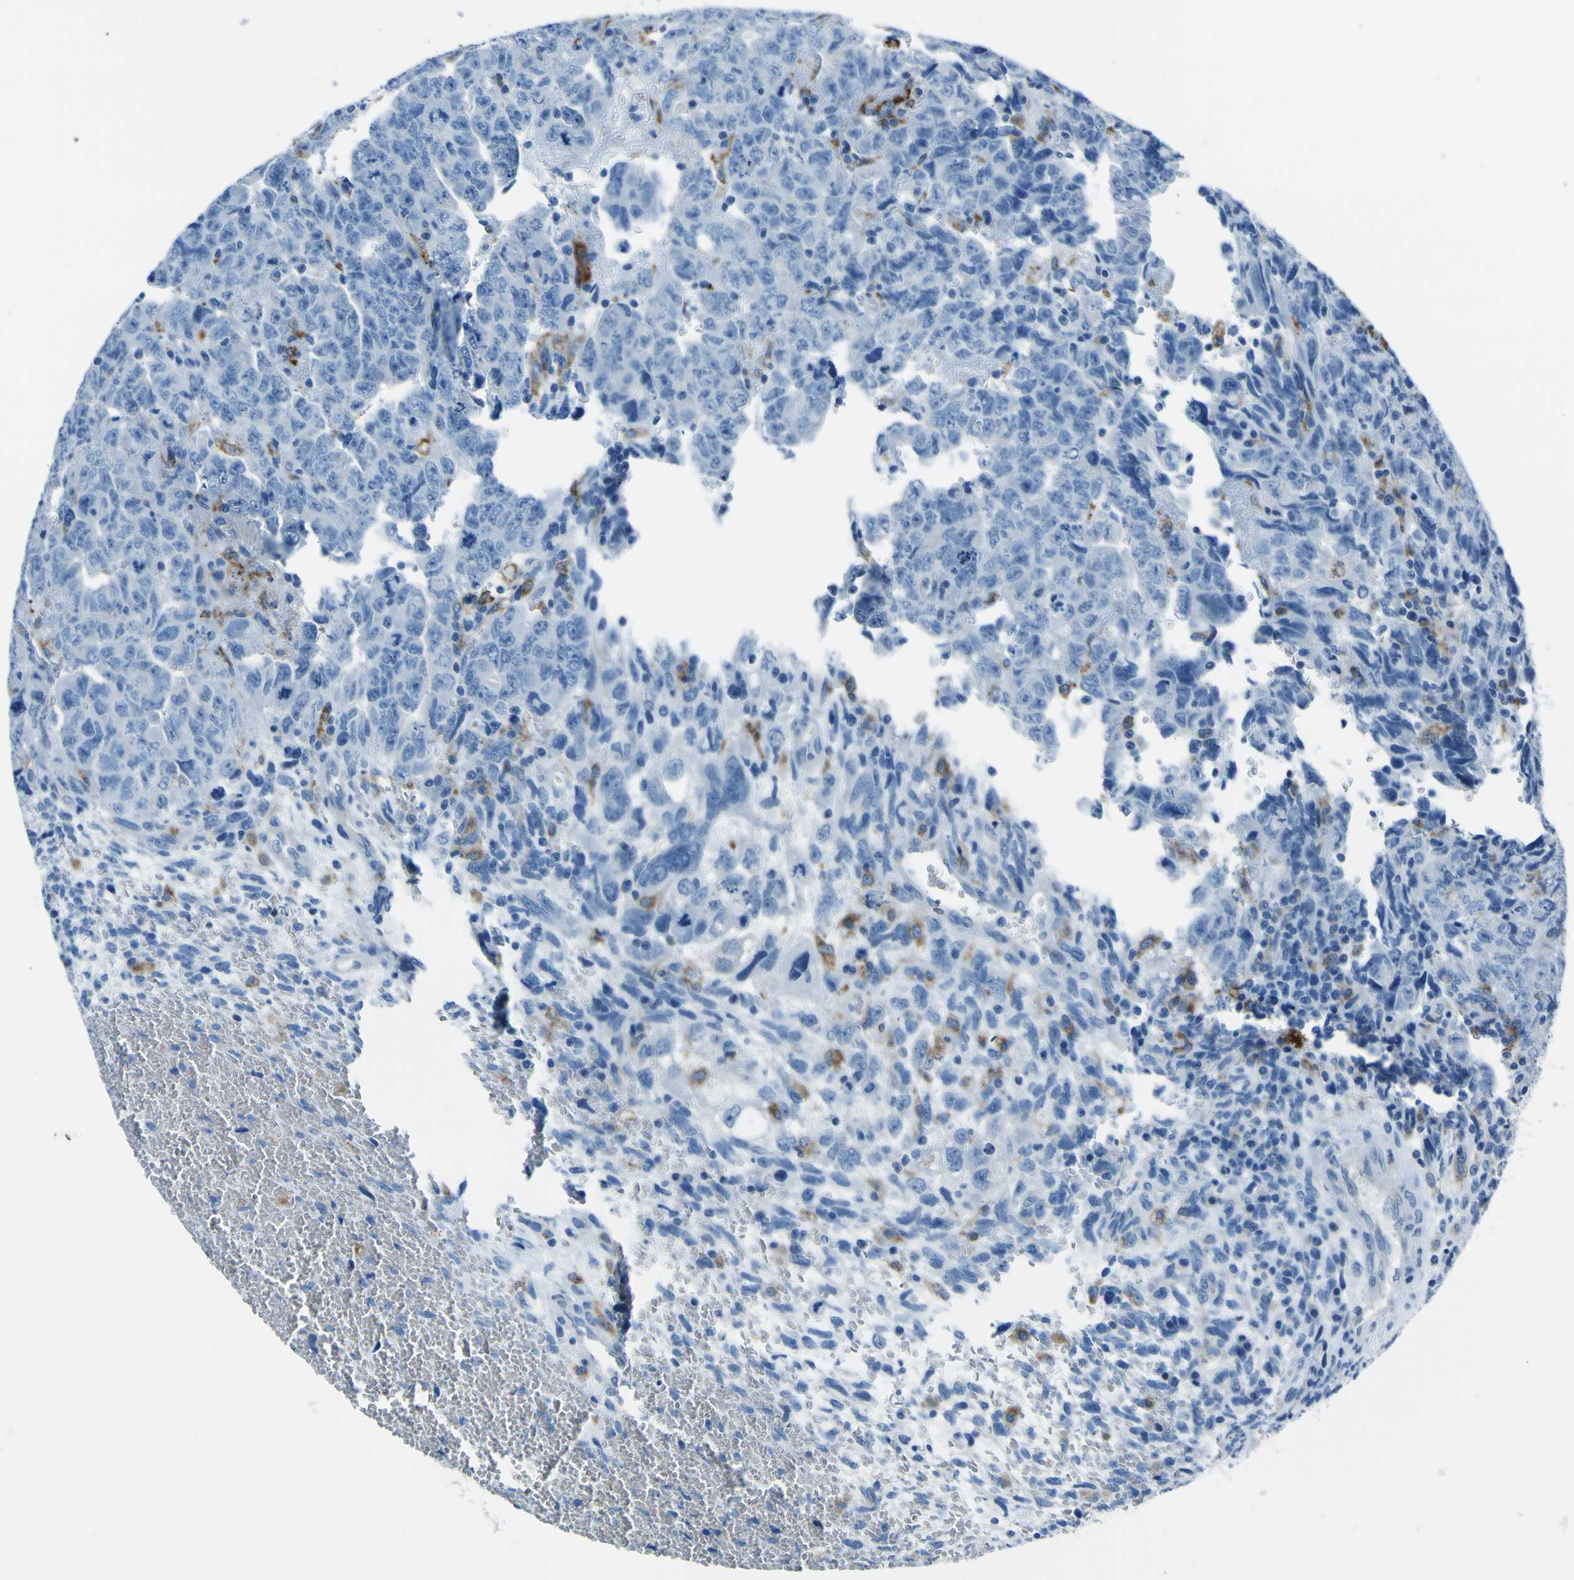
{"staining": {"intensity": "negative", "quantity": "none", "location": "none"}, "tissue": "testis cancer", "cell_type": "Tumor cells", "image_type": "cancer", "snomed": [{"axis": "morphology", "description": "Carcinoma, Embryonal, NOS"}, {"axis": "topography", "description": "Testis"}], "caption": "Immunohistochemical staining of testis cancer (embryonal carcinoma) displays no significant expression in tumor cells.", "gene": "ACSL1", "patient": {"sex": "male", "age": 28}}